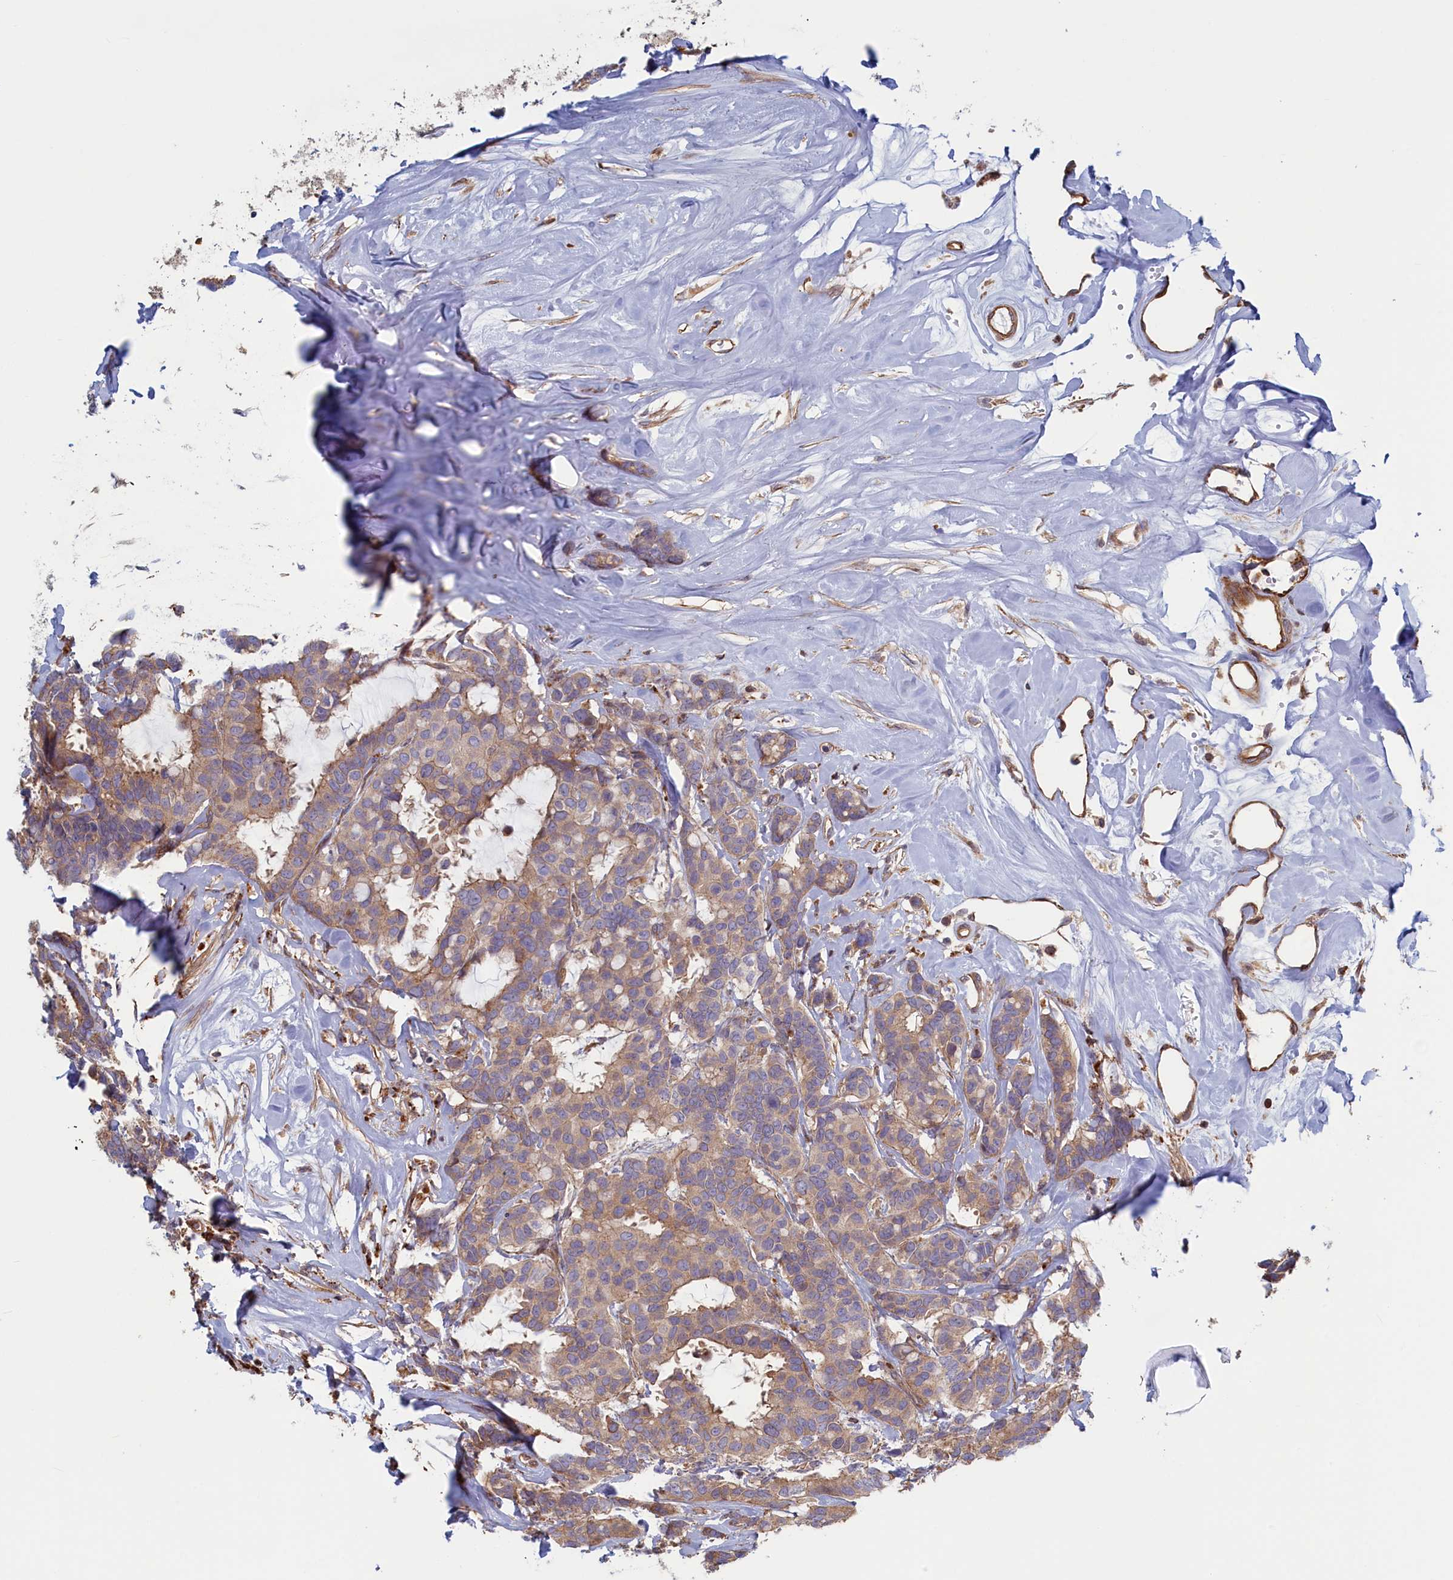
{"staining": {"intensity": "moderate", "quantity": "25%-75%", "location": "cytoplasmic/membranous"}, "tissue": "breast cancer", "cell_type": "Tumor cells", "image_type": "cancer", "snomed": [{"axis": "morphology", "description": "Duct carcinoma"}, {"axis": "topography", "description": "Breast"}], "caption": "Protein expression analysis of human infiltrating ductal carcinoma (breast) reveals moderate cytoplasmic/membranous staining in approximately 25%-75% of tumor cells.", "gene": "RILPL1", "patient": {"sex": "female", "age": 87}}